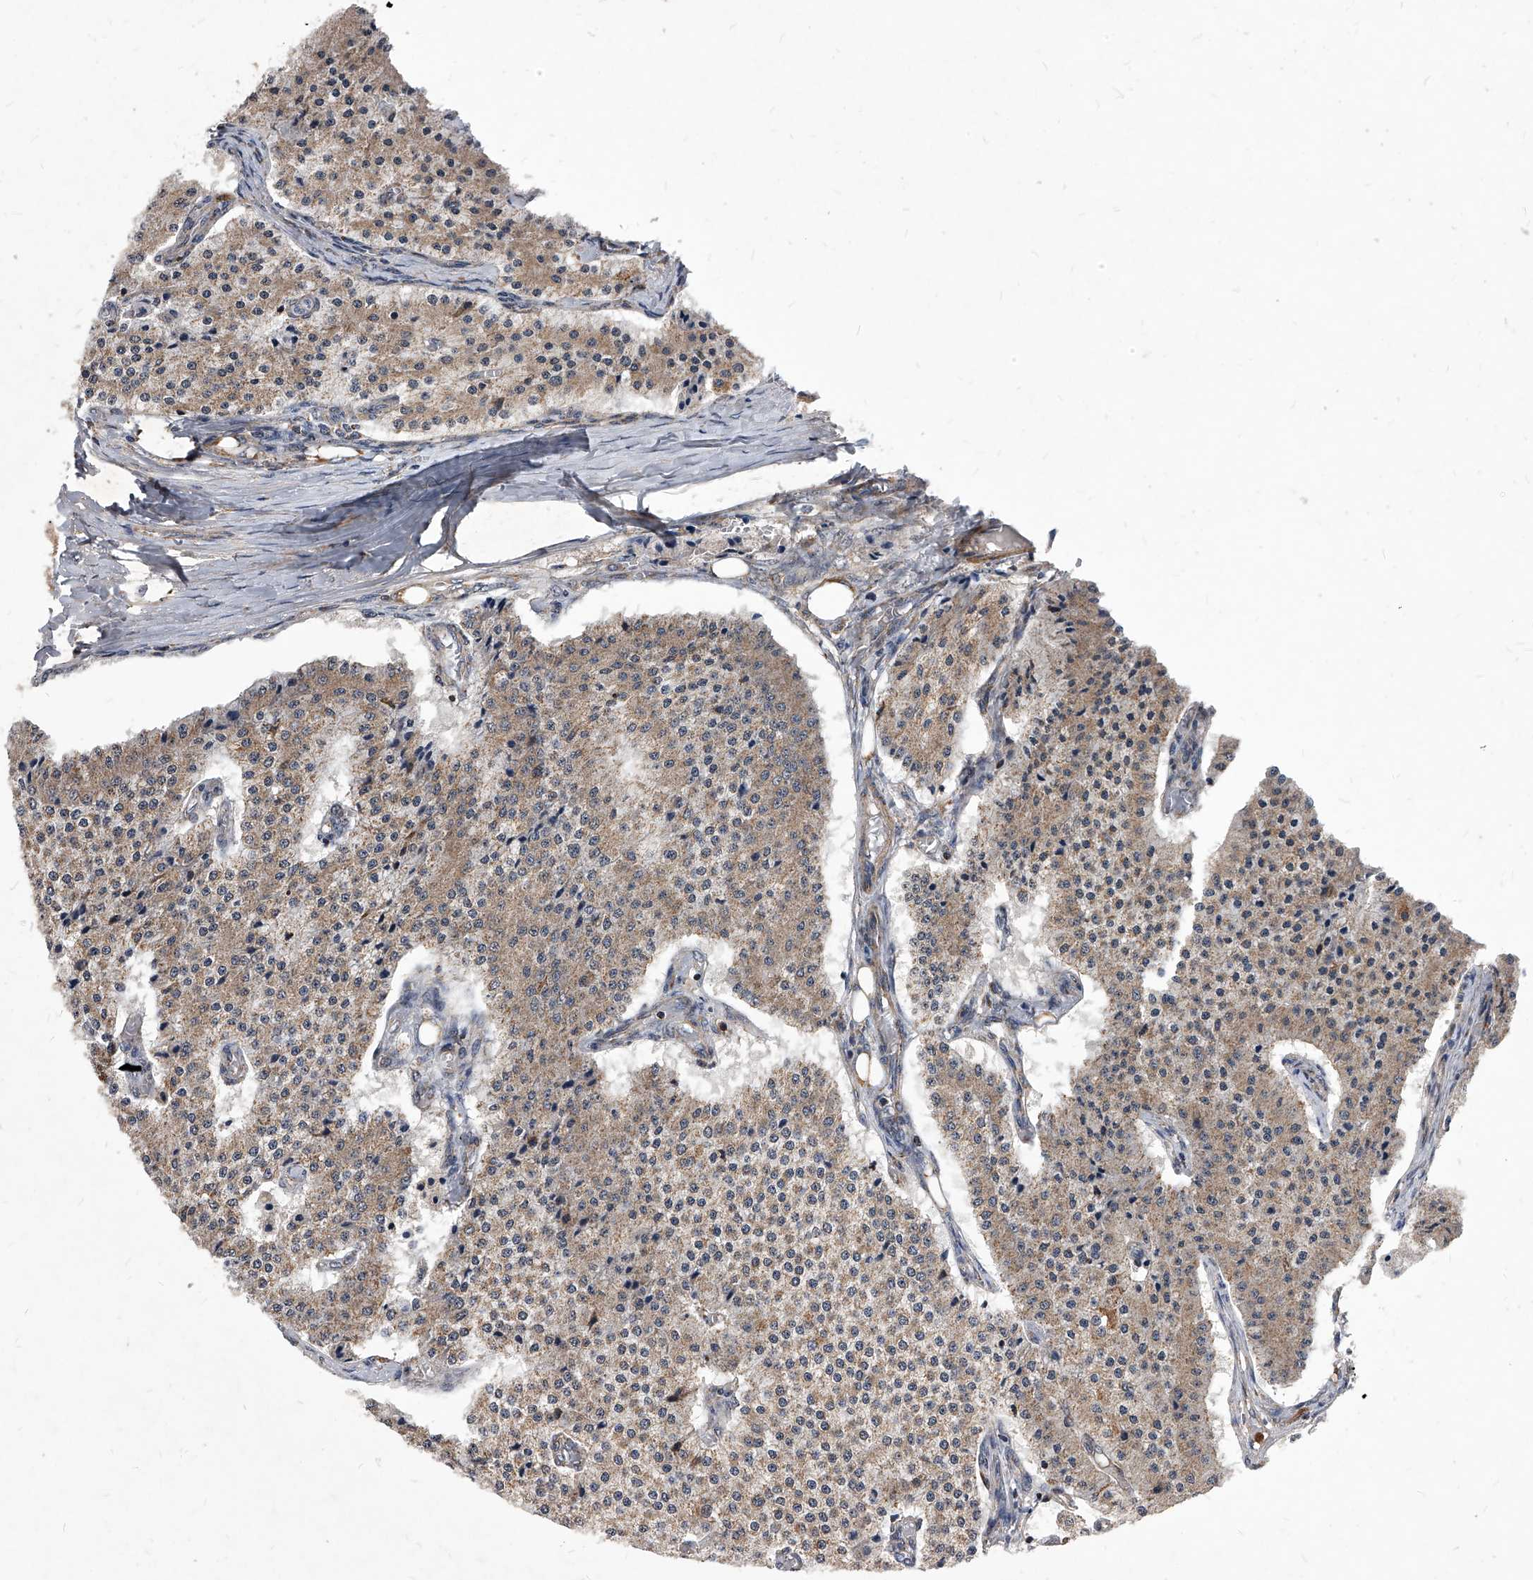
{"staining": {"intensity": "moderate", "quantity": ">75%", "location": "cytoplasmic/membranous"}, "tissue": "carcinoid", "cell_type": "Tumor cells", "image_type": "cancer", "snomed": [{"axis": "morphology", "description": "Carcinoid, malignant, NOS"}, {"axis": "topography", "description": "Colon"}], "caption": "Carcinoid (malignant) stained for a protein (brown) exhibits moderate cytoplasmic/membranous positive staining in about >75% of tumor cells.", "gene": "SOBP", "patient": {"sex": "female", "age": 52}}